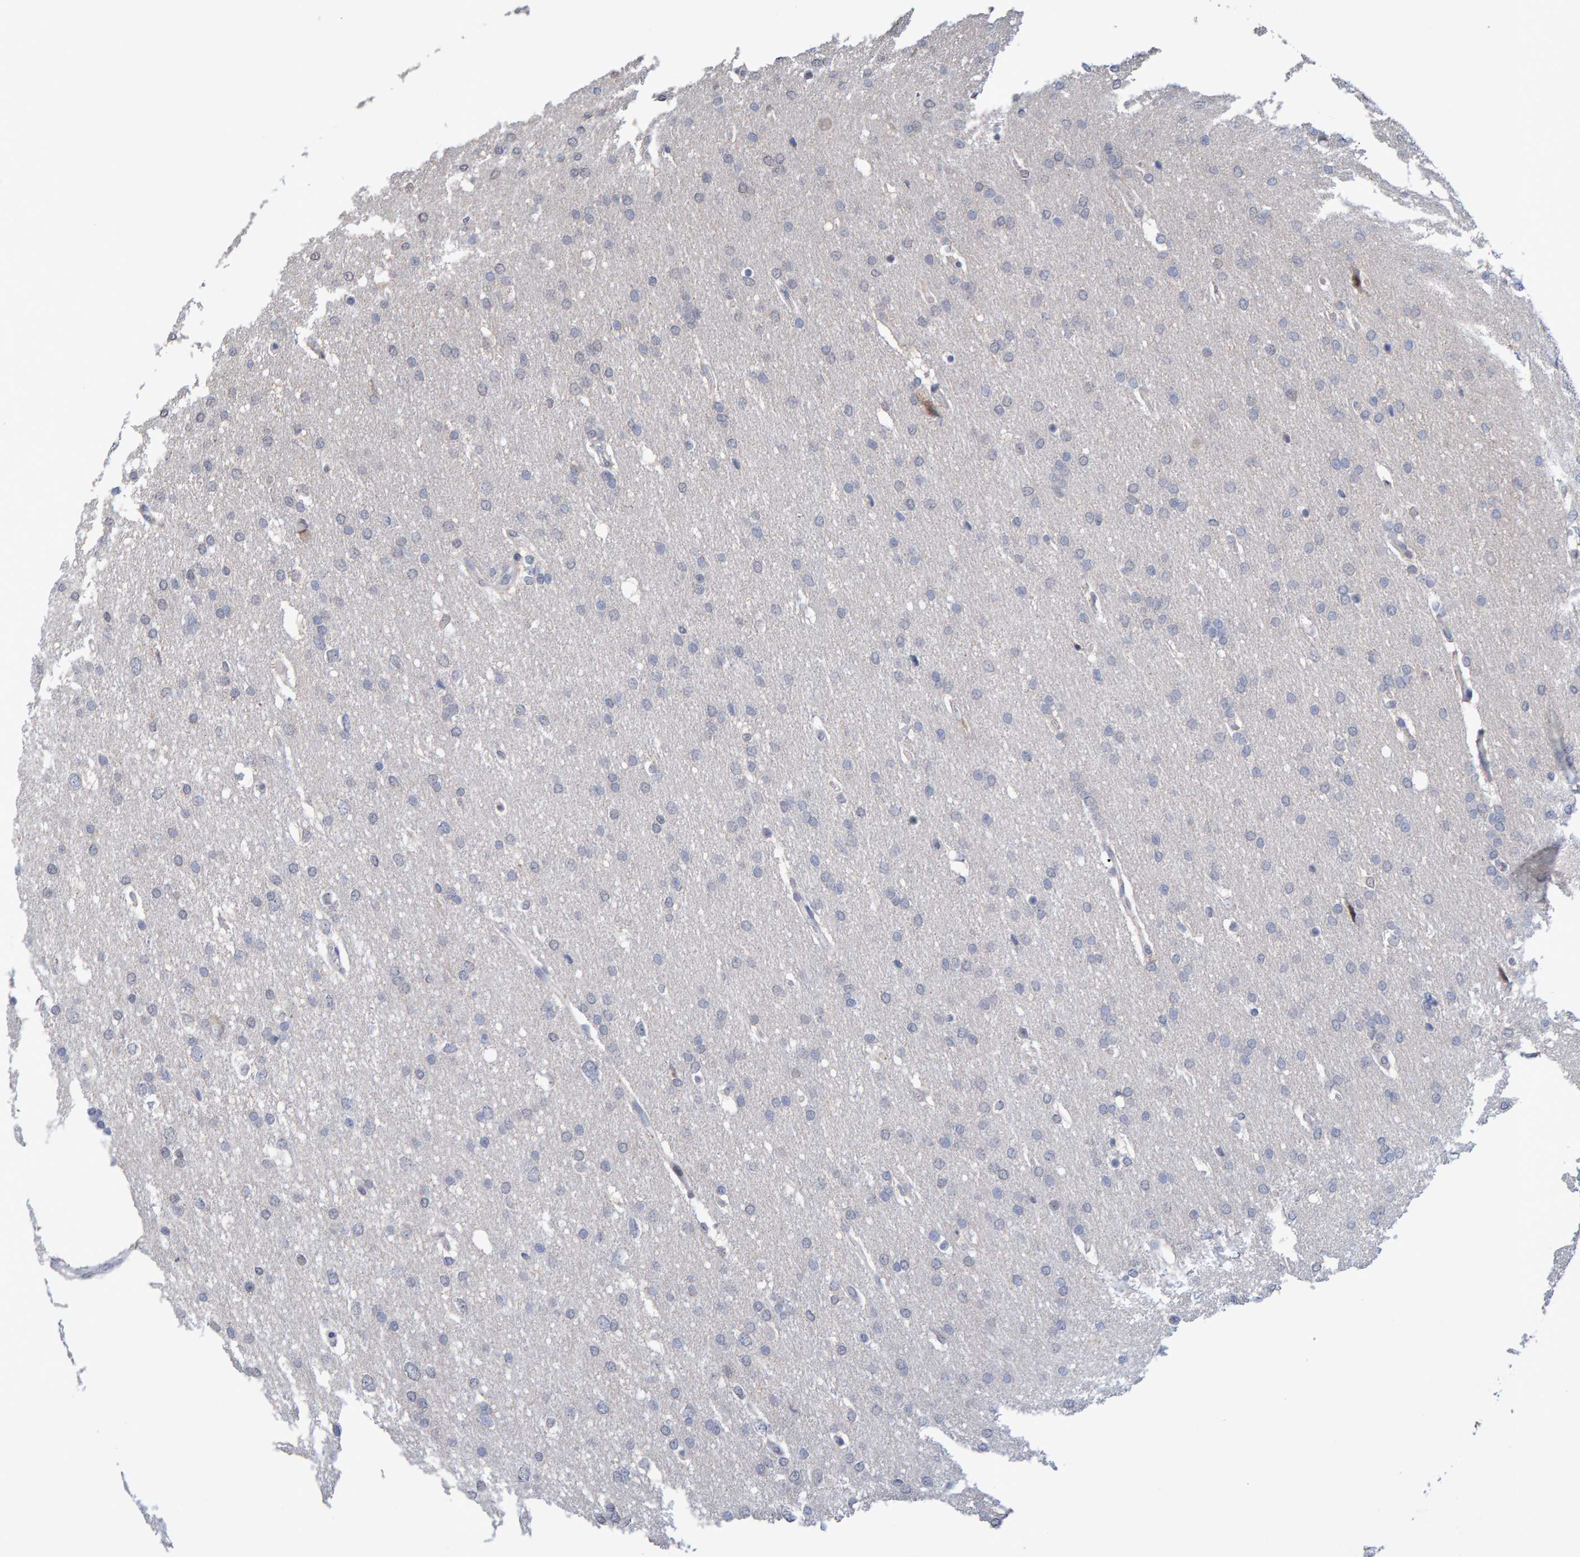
{"staining": {"intensity": "negative", "quantity": "none", "location": "none"}, "tissue": "glioma", "cell_type": "Tumor cells", "image_type": "cancer", "snomed": [{"axis": "morphology", "description": "Glioma, malignant, Low grade"}, {"axis": "topography", "description": "Brain"}], "caption": "The micrograph reveals no significant staining in tumor cells of low-grade glioma (malignant).", "gene": "USP43", "patient": {"sex": "female", "age": 37}}